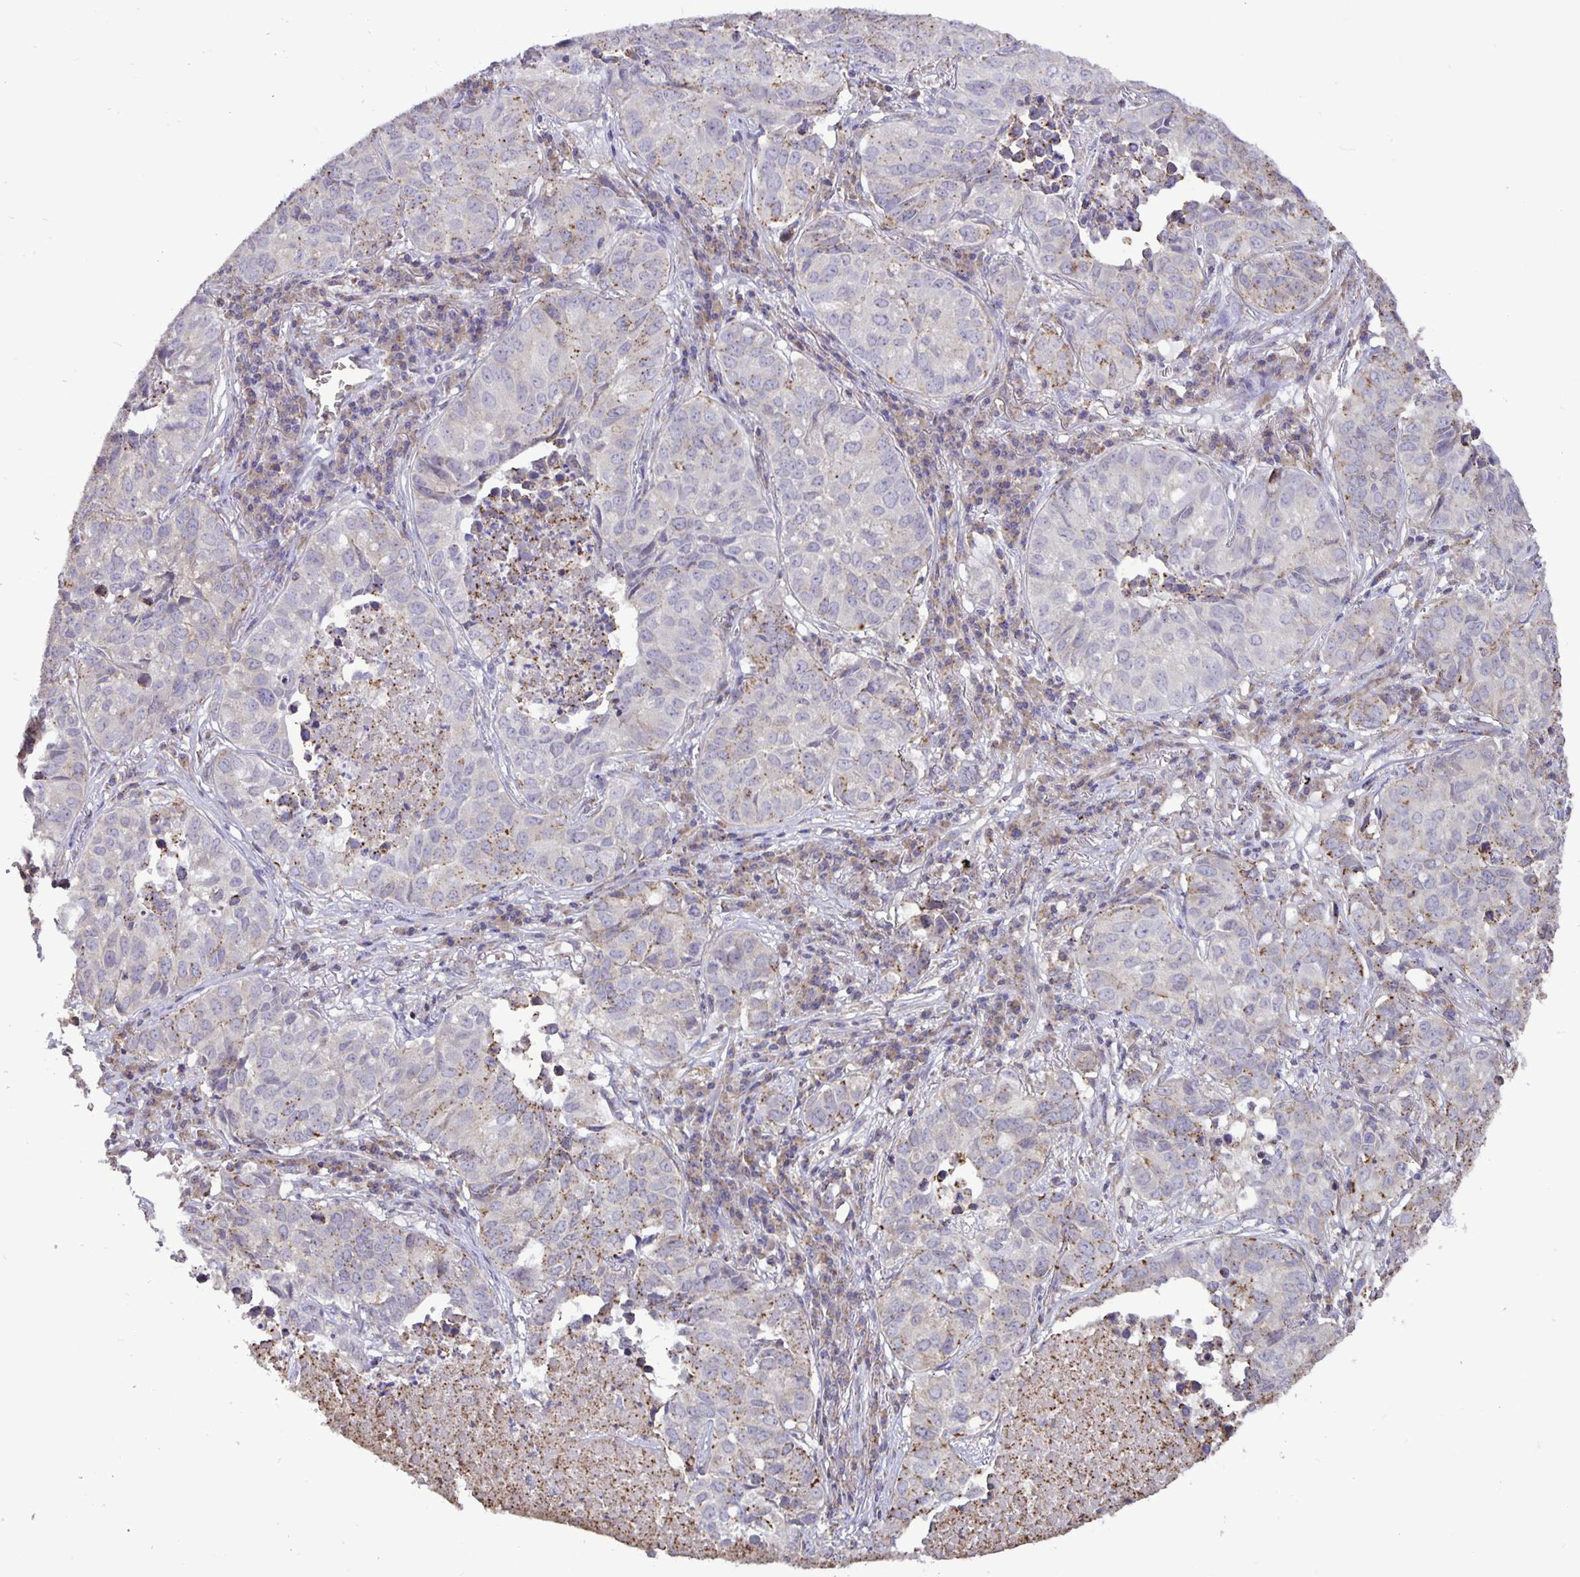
{"staining": {"intensity": "moderate", "quantity": "<25%", "location": "cytoplasmic/membranous"}, "tissue": "lung cancer", "cell_type": "Tumor cells", "image_type": "cancer", "snomed": [{"axis": "morphology", "description": "Adenocarcinoma, NOS"}, {"axis": "topography", "description": "Lung"}], "caption": "This is a histology image of immunohistochemistry (IHC) staining of lung cancer, which shows moderate positivity in the cytoplasmic/membranous of tumor cells.", "gene": "TMEM71", "patient": {"sex": "female", "age": 50}}